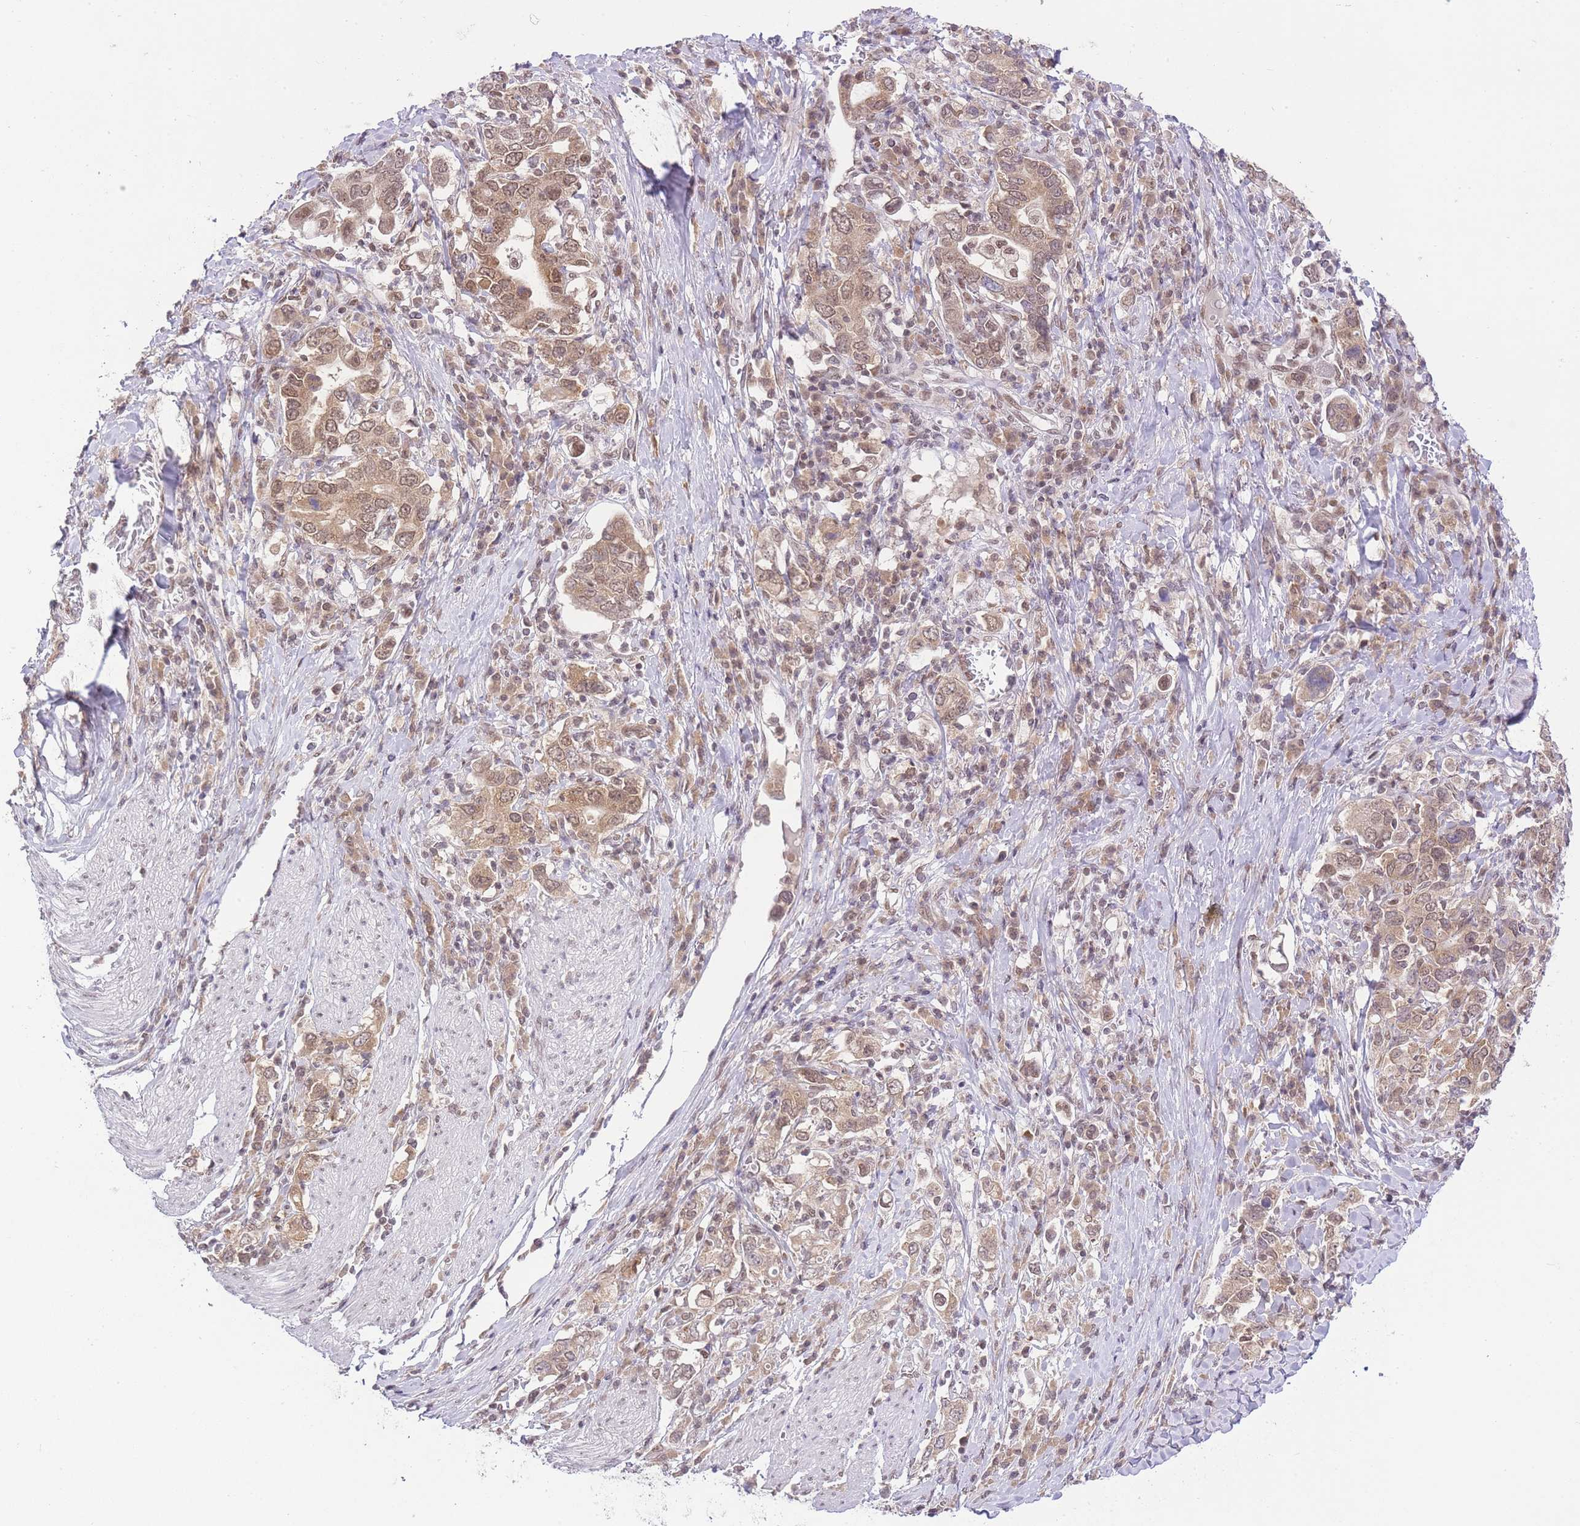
{"staining": {"intensity": "moderate", "quantity": ">75%", "location": "cytoplasmic/membranous,nuclear"}, "tissue": "stomach cancer", "cell_type": "Tumor cells", "image_type": "cancer", "snomed": [{"axis": "morphology", "description": "Adenocarcinoma, NOS"}, {"axis": "topography", "description": "Stomach, upper"}, {"axis": "topography", "description": "Stomach"}], "caption": "Moderate cytoplasmic/membranous and nuclear protein staining is seen in about >75% of tumor cells in stomach cancer.", "gene": "TMED3", "patient": {"sex": "male", "age": 62}}